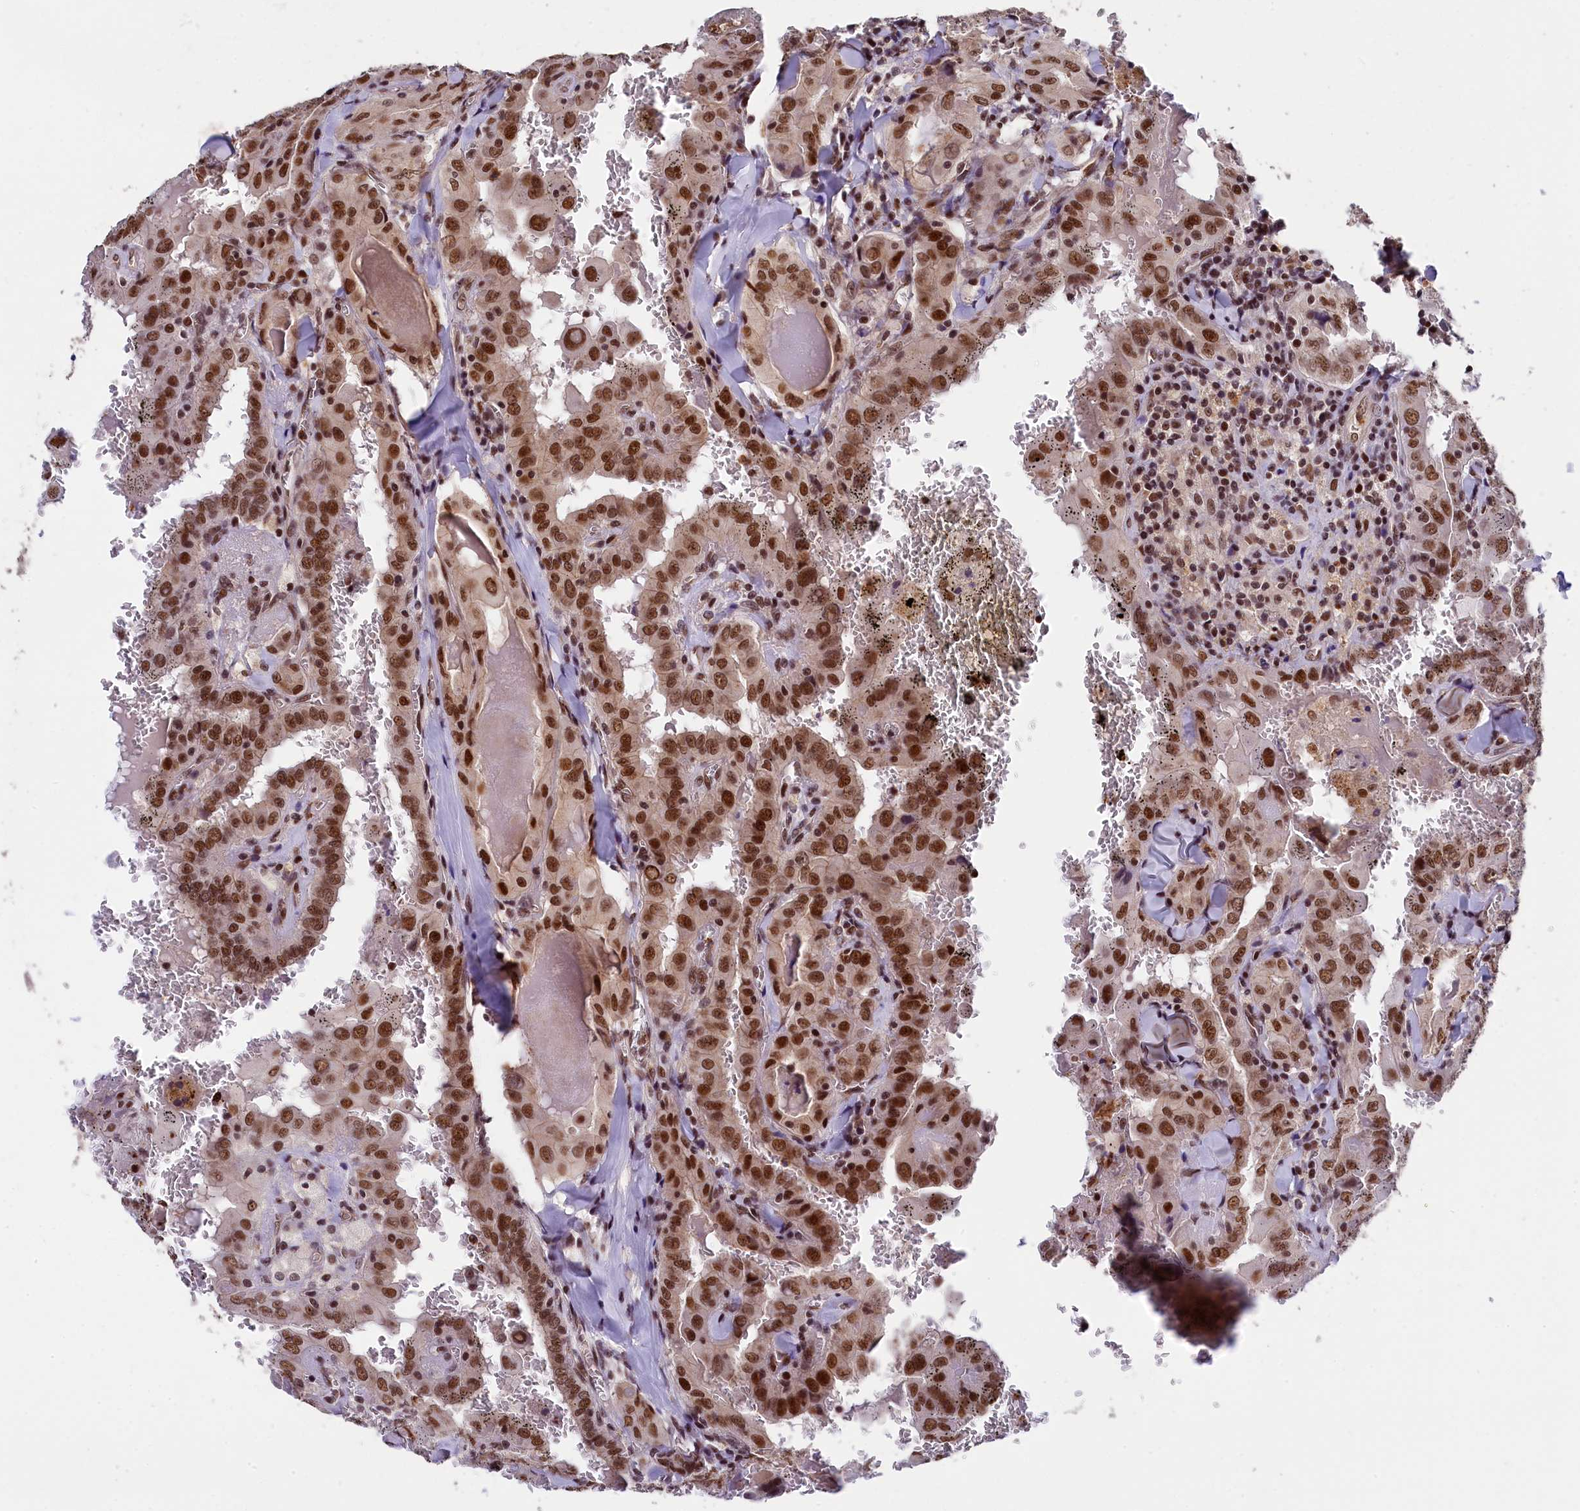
{"staining": {"intensity": "strong", "quantity": ">75%", "location": "nuclear"}, "tissue": "thyroid cancer", "cell_type": "Tumor cells", "image_type": "cancer", "snomed": [{"axis": "morphology", "description": "Papillary adenocarcinoma, NOS"}, {"axis": "topography", "description": "Thyroid gland"}], "caption": "Thyroid papillary adenocarcinoma stained with a protein marker shows strong staining in tumor cells.", "gene": "ADIG", "patient": {"sex": "female", "age": 72}}